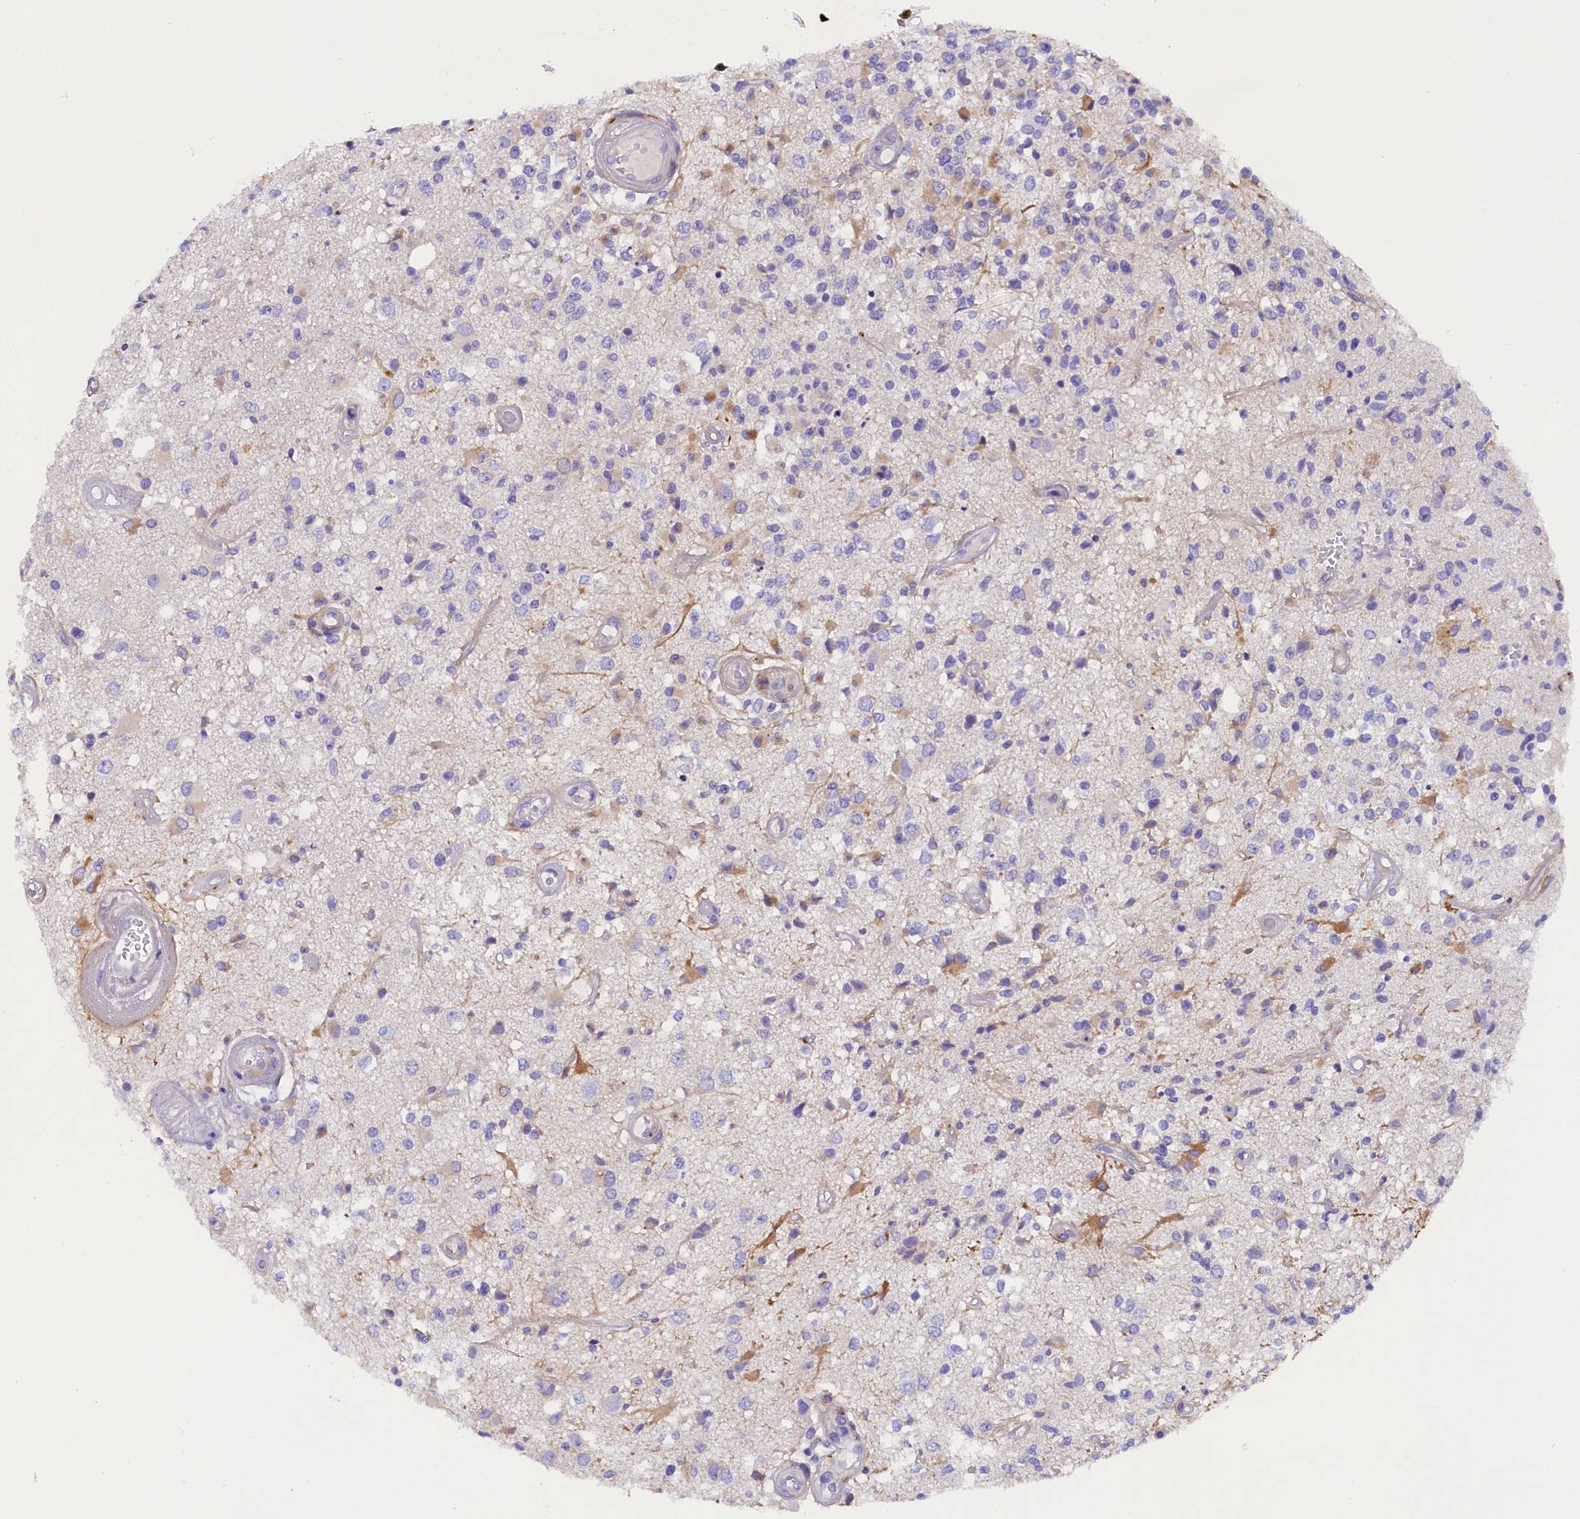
{"staining": {"intensity": "negative", "quantity": "none", "location": "none"}, "tissue": "glioma", "cell_type": "Tumor cells", "image_type": "cancer", "snomed": [{"axis": "morphology", "description": "Glioma, malignant, High grade"}, {"axis": "morphology", "description": "Glioblastoma, NOS"}, {"axis": "topography", "description": "Brain"}], "caption": "There is no significant positivity in tumor cells of glioma.", "gene": "SOD3", "patient": {"sex": "male", "age": 60}}